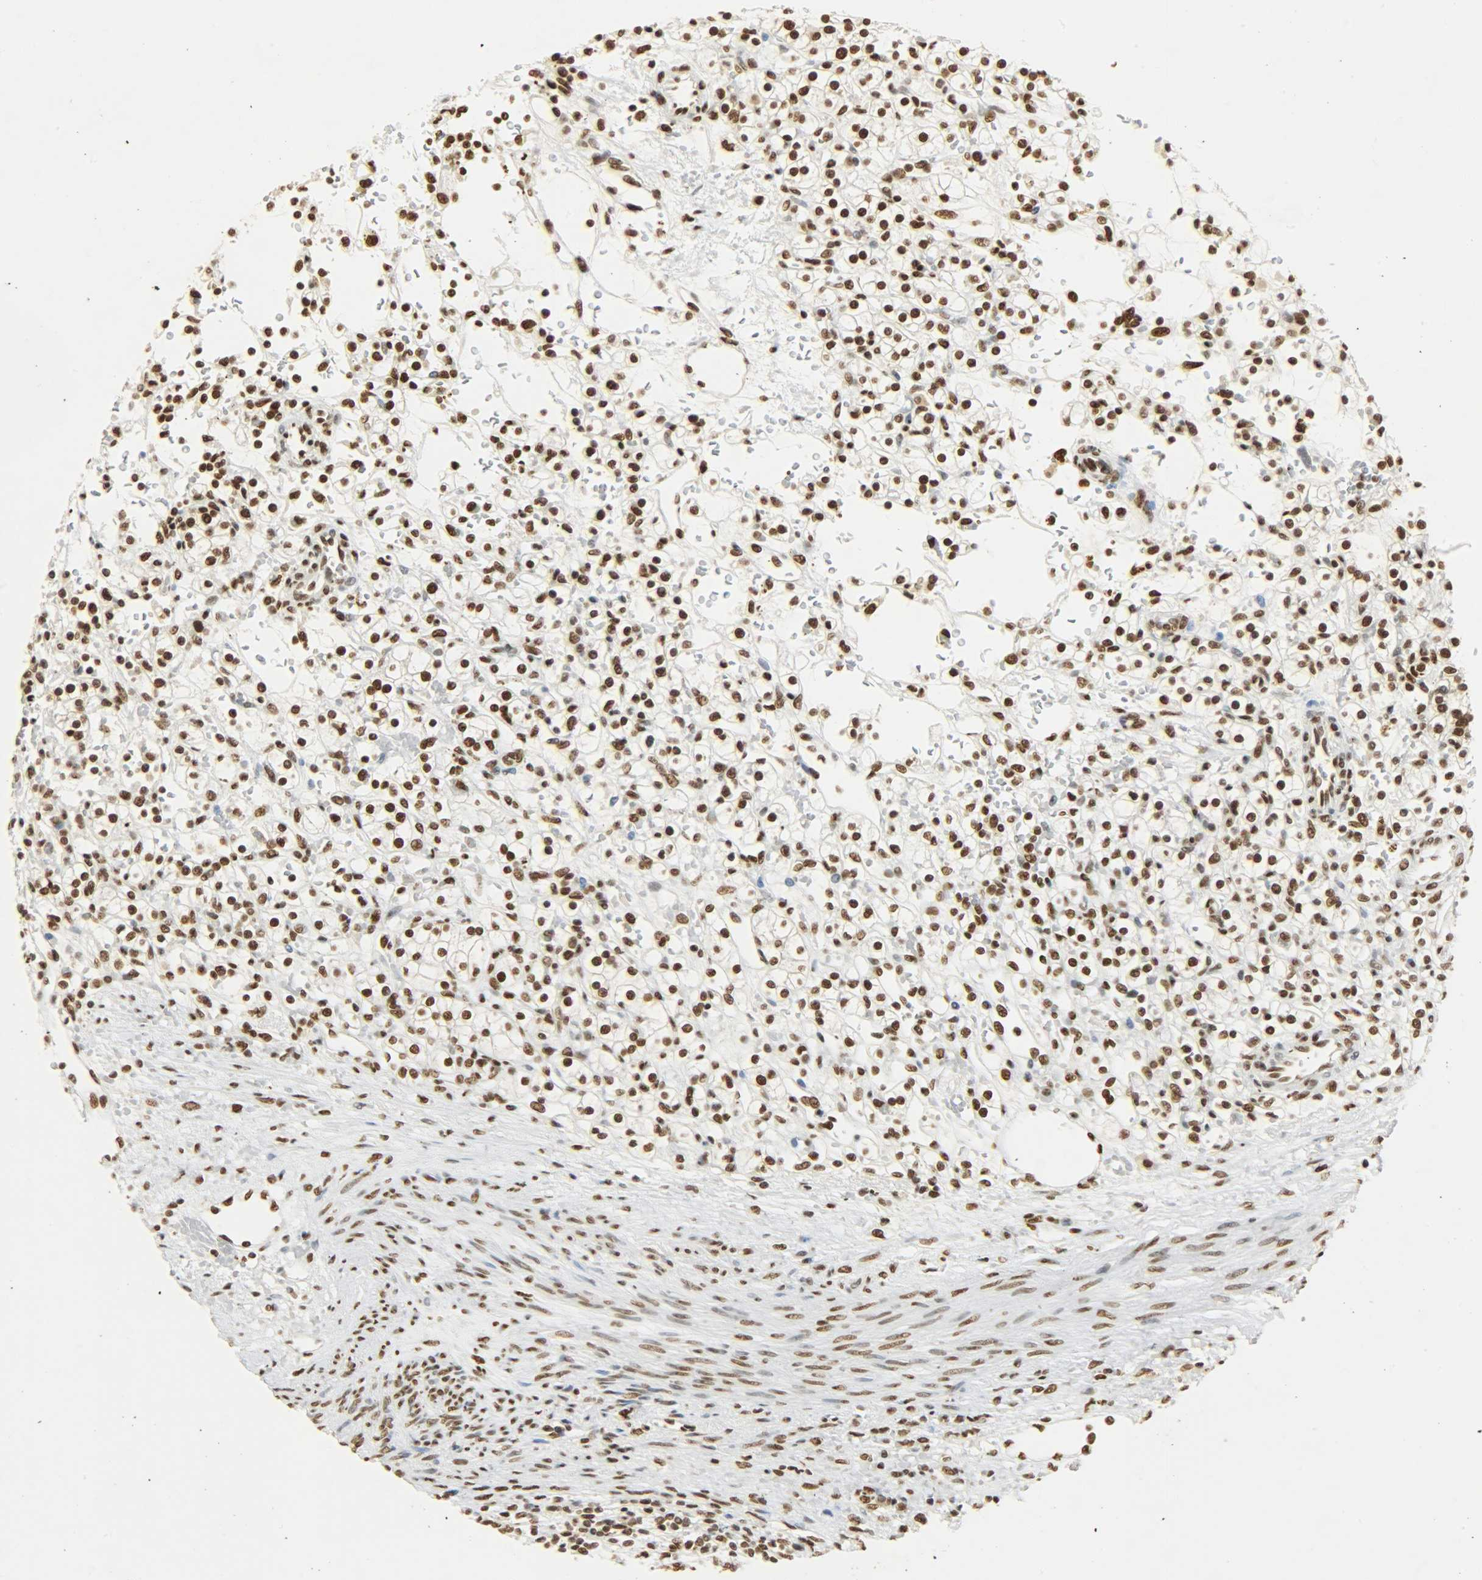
{"staining": {"intensity": "strong", "quantity": ">75%", "location": "nuclear"}, "tissue": "renal cancer", "cell_type": "Tumor cells", "image_type": "cancer", "snomed": [{"axis": "morphology", "description": "Normal tissue, NOS"}, {"axis": "morphology", "description": "Adenocarcinoma, NOS"}, {"axis": "topography", "description": "Kidney"}], "caption": "Immunohistochemical staining of human renal cancer displays high levels of strong nuclear expression in approximately >75% of tumor cells.", "gene": "KHDRBS1", "patient": {"sex": "female", "age": 55}}